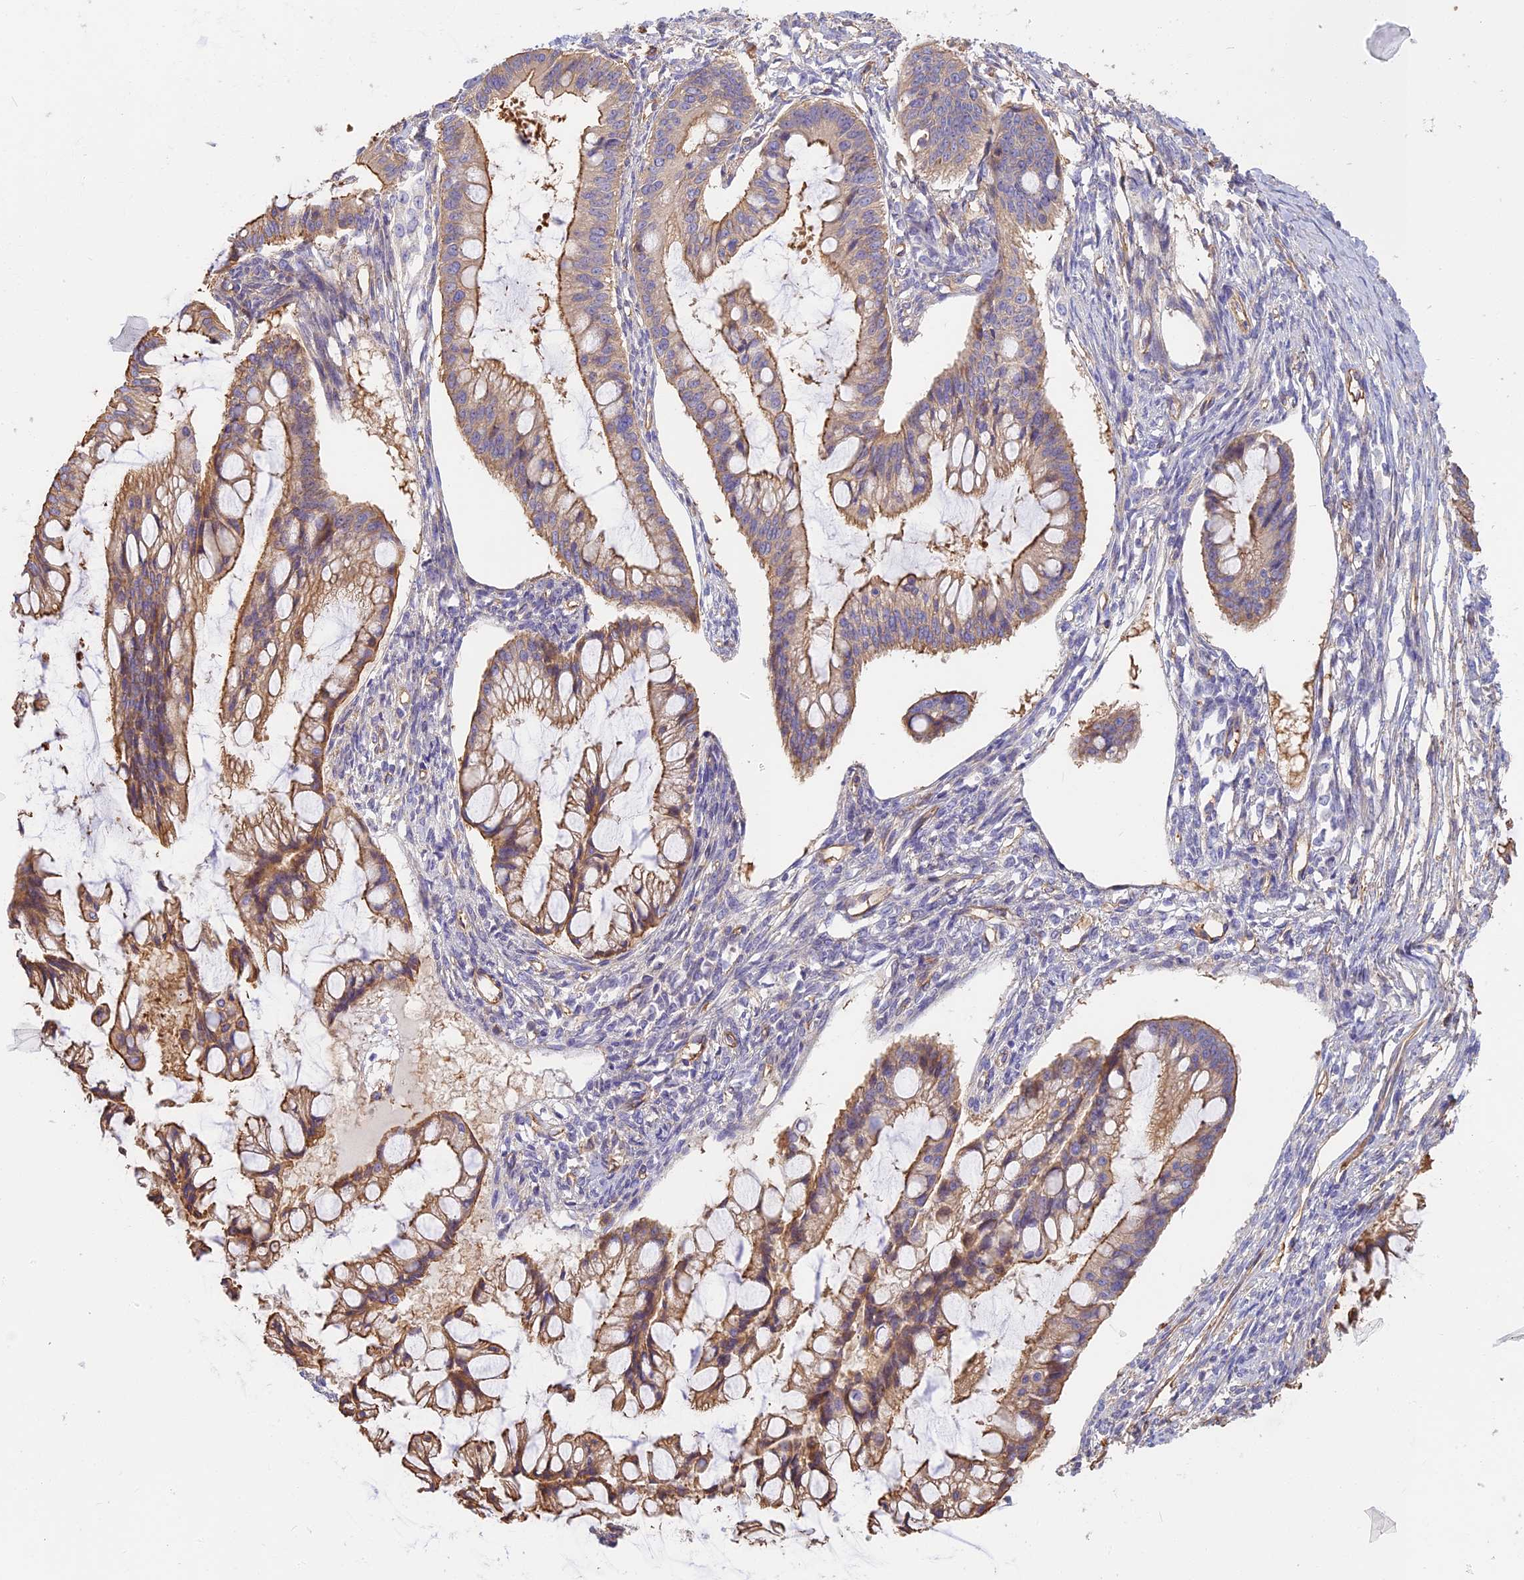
{"staining": {"intensity": "moderate", "quantity": ">75%", "location": "cytoplasmic/membranous"}, "tissue": "ovarian cancer", "cell_type": "Tumor cells", "image_type": "cancer", "snomed": [{"axis": "morphology", "description": "Cystadenocarcinoma, mucinous, NOS"}, {"axis": "topography", "description": "Ovary"}], "caption": "Protein expression analysis of mucinous cystadenocarcinoma (ovarian) shows moderate cytoplasmic/membranous staining in about >75% of tumor cells.", "gene": "VPS18", "patient": {"sex": "female", "age": 73}}